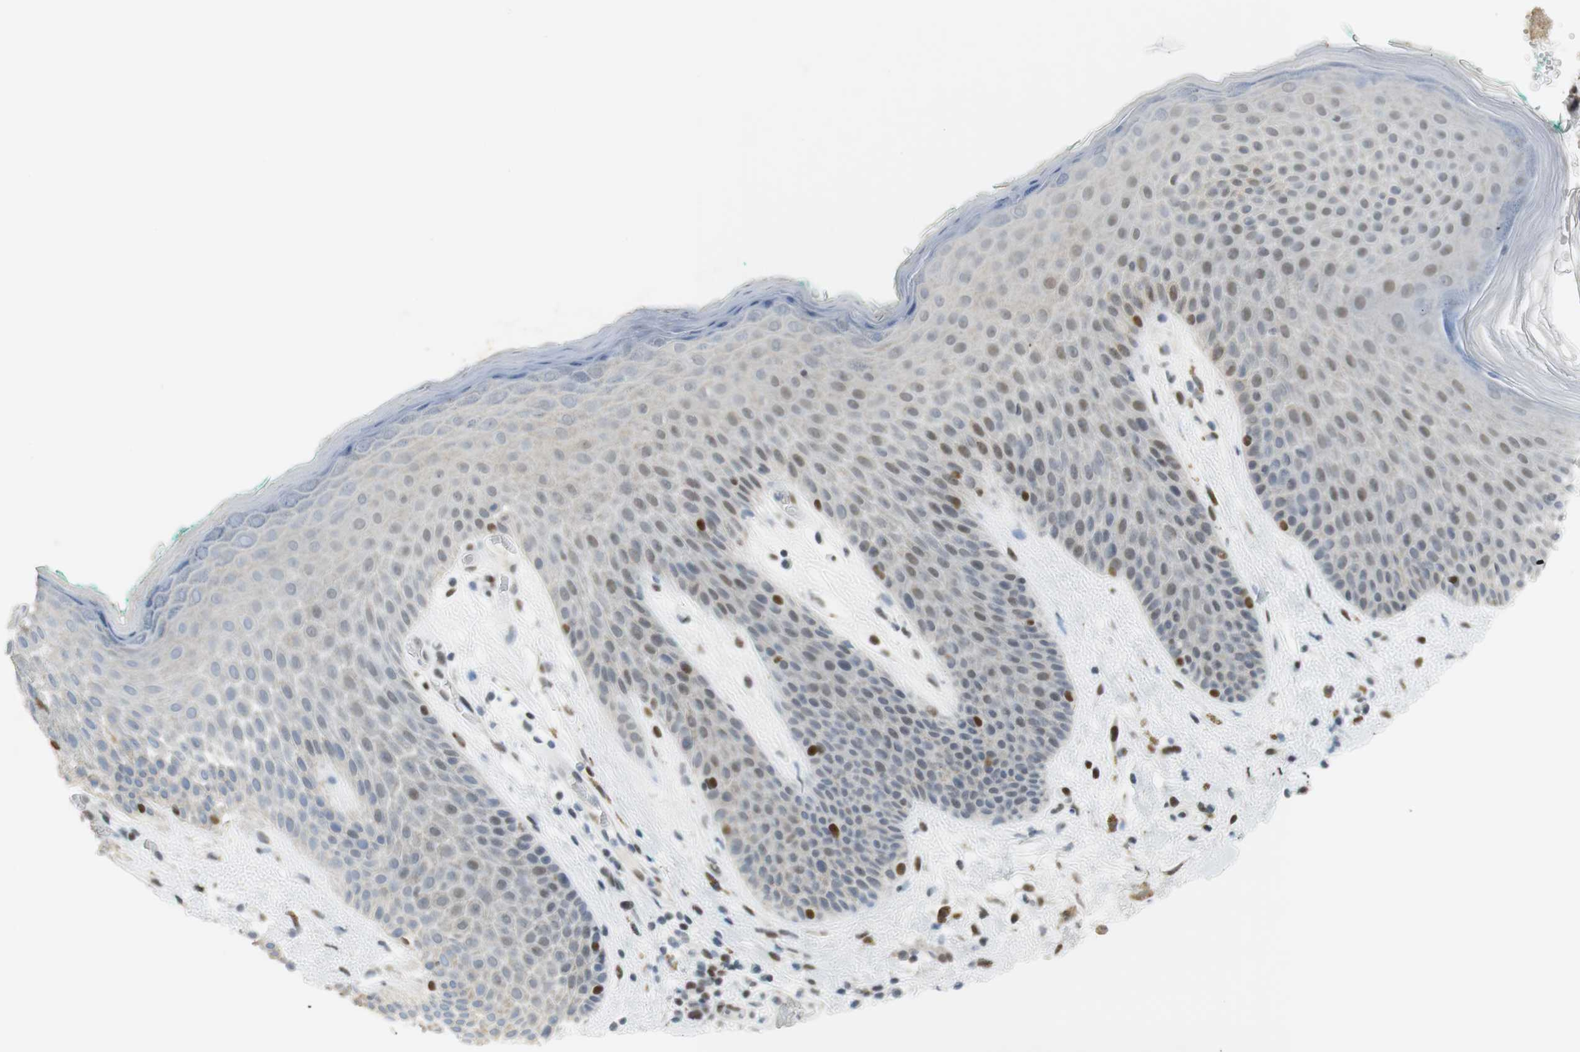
{"staining": {"intensity": "moderate", "quantity": "<25%", "location": "nuclear"}, "tissue": "skin", "cell_type": "Epidermal cells", "image_type": "normal", "snomed": [{"axis": "morphology", "description": "Normal tissue, NOS"}, {"axis": "topography", "description": "Anal"}], "caption": "Protein expression analysis of normal skin demonstrates moderate nuclear expression in about <25% of epidermal cells.", "gene": "BMI1", "patient": {"sex": "male", "age": 74}}